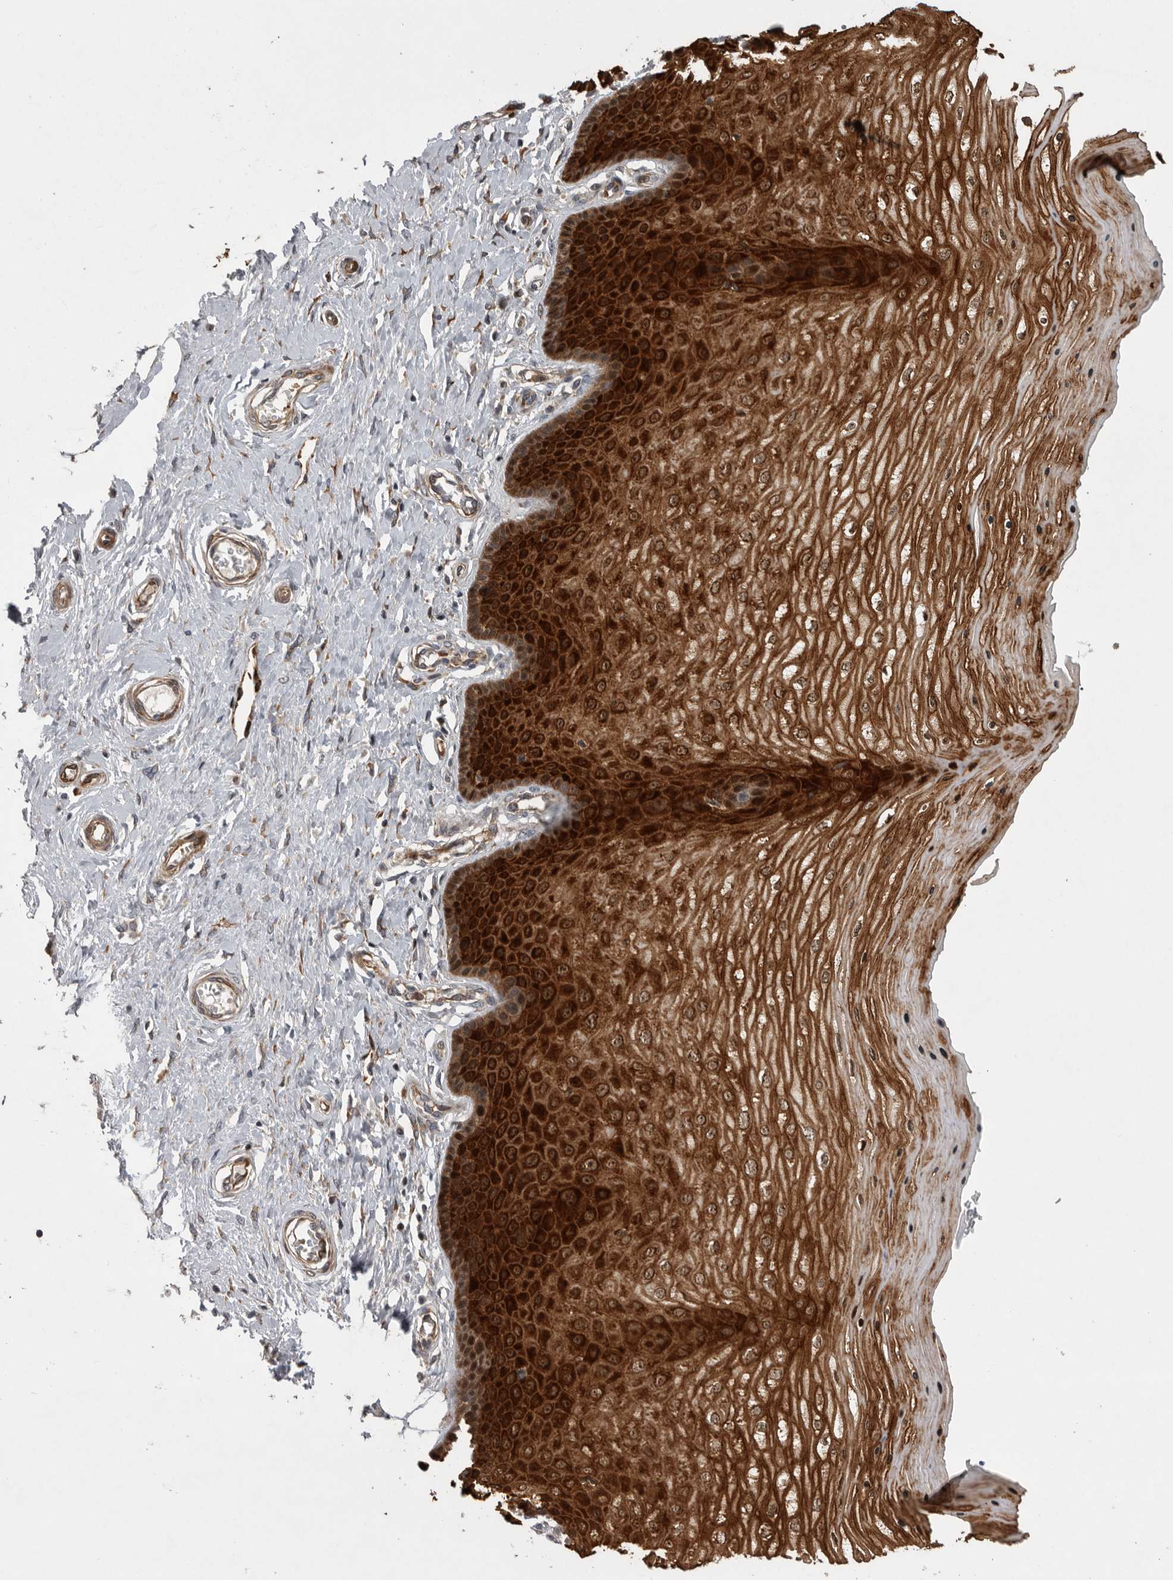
{"staining": {"intensity": "moderate", "quantity": ">75%", "location": "cytoplasmic/membranous"}, "tissue": "cervix", "cell_type": "Glandular cells", "image_type": "normal", "snomed": [{"axis": "morphology", "description": "Normal tissue, NOS"}, {"axis": "topography", "description": "Cervix"}], "caption": "Benign cervix exhibits moderate cytoplasmic/membranous expression in approximately >75% of glandular cells.", "gene": "MPDZ", "patient": {"sex": "female", "age": 55}}